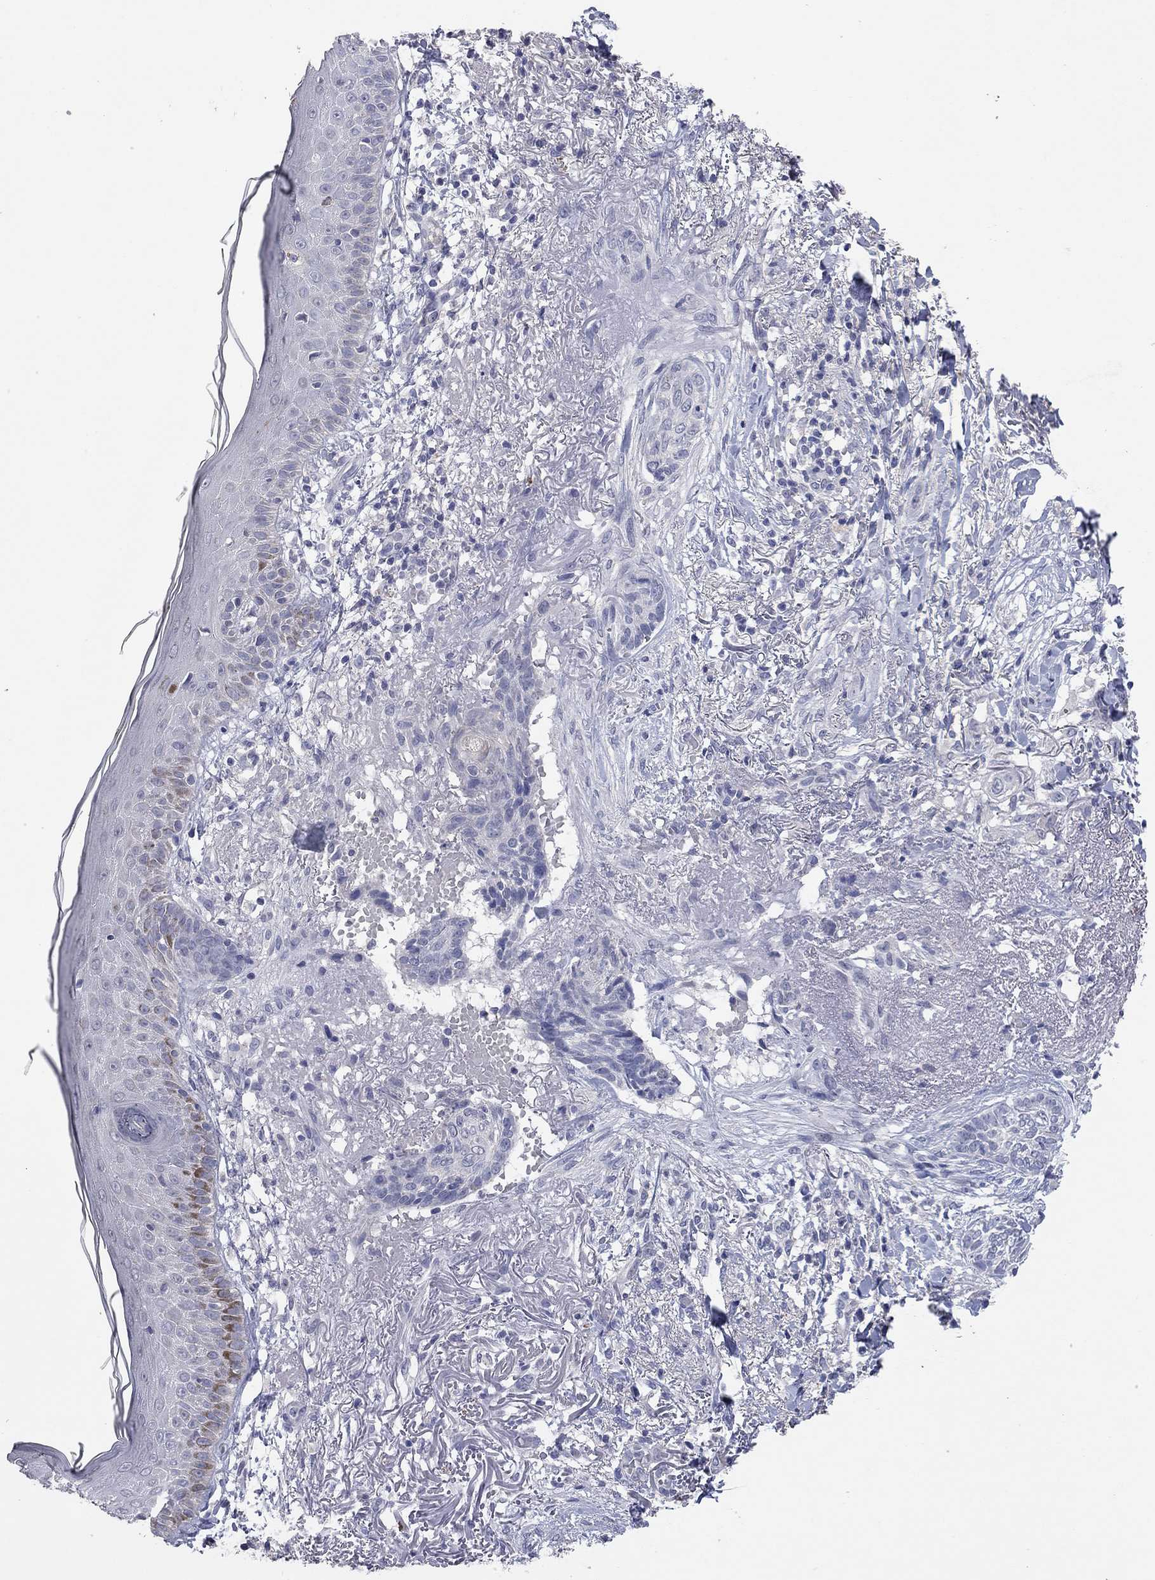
{"staining": {"intensity": "negative", "quantity": "none", "location": "none"}, "tissue": "skin cancer", "cell_type": "Tumor cells", "image_type": "cancer", "snomed": [{"axis": "morphology", "description": "Normal tissue, NOS"}, {"axis": "morphology", "description": "Basal cell carcinoma"}, {"axis": "topography", "description": "Skin"}], "caption": "An IHC photomicrograph of basal cell carcinoma (skin) is shown. There is no staining in tumor cells of basal cell carcinoma (skin). (DAB immunohistochemistry (IHC) with hematoxylin counter stain).", "gene": "MMP13", "patient": {"sex": "male", "age": 84}}